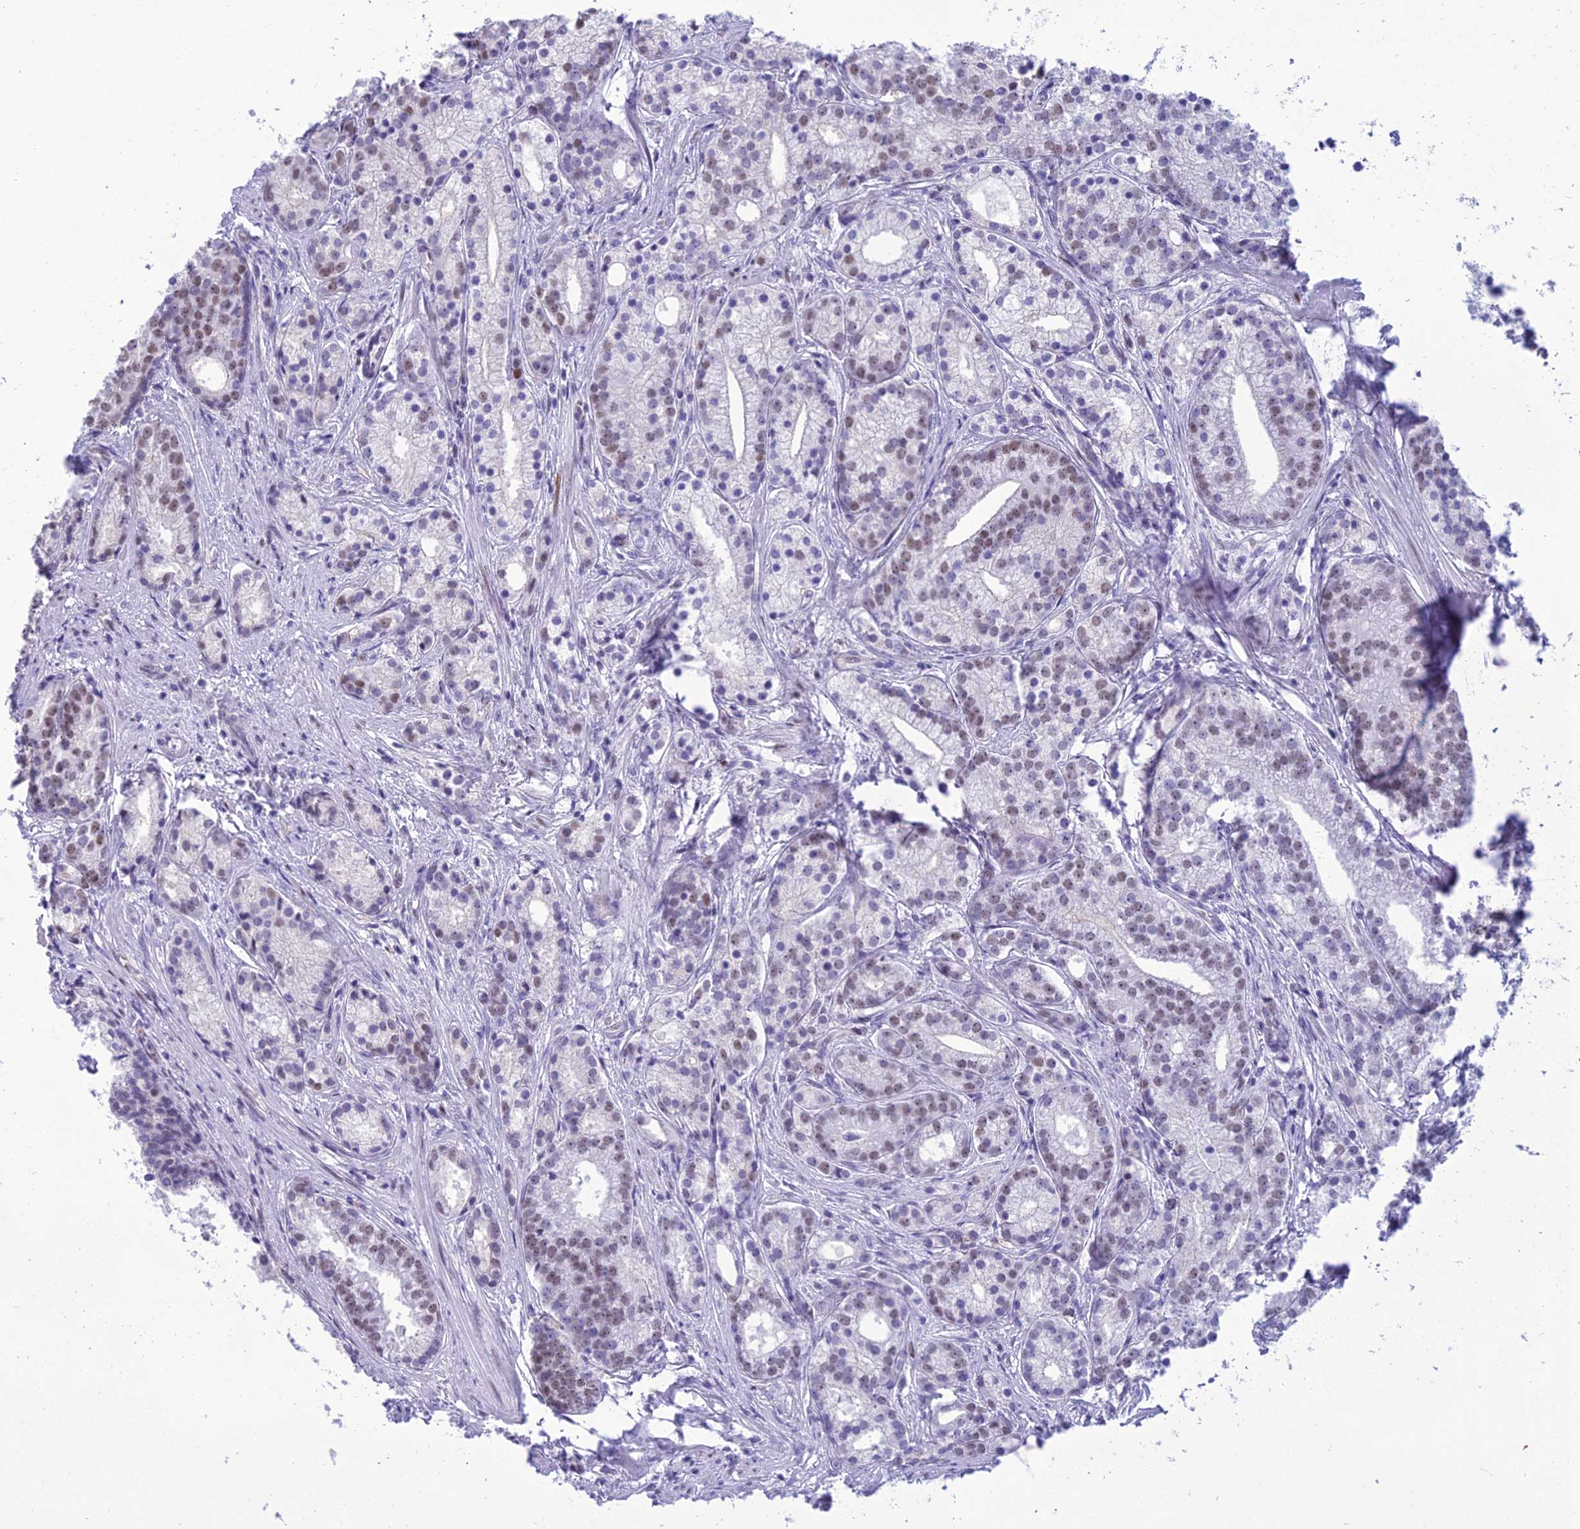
{"staining": {"intensity": "moderate", "quantity": "<25%", "location": "nuclear"}, "tissue": "prostate cancer", "cell_type": "Tumor cells", "image_type": "cancer", "snomed": [{"axis": "morphology", "description": "Adenocarcinoma, Low grade"}, {"axis": "topography", "description": "Prostate"}], "caption": "Moderate nuclear protein expression is seen in about <25% of tumor cells in prostate low-grade adenocarcinoma.", "gene": "RANBP3", "patient": {"sex": "male", "age": 71}}